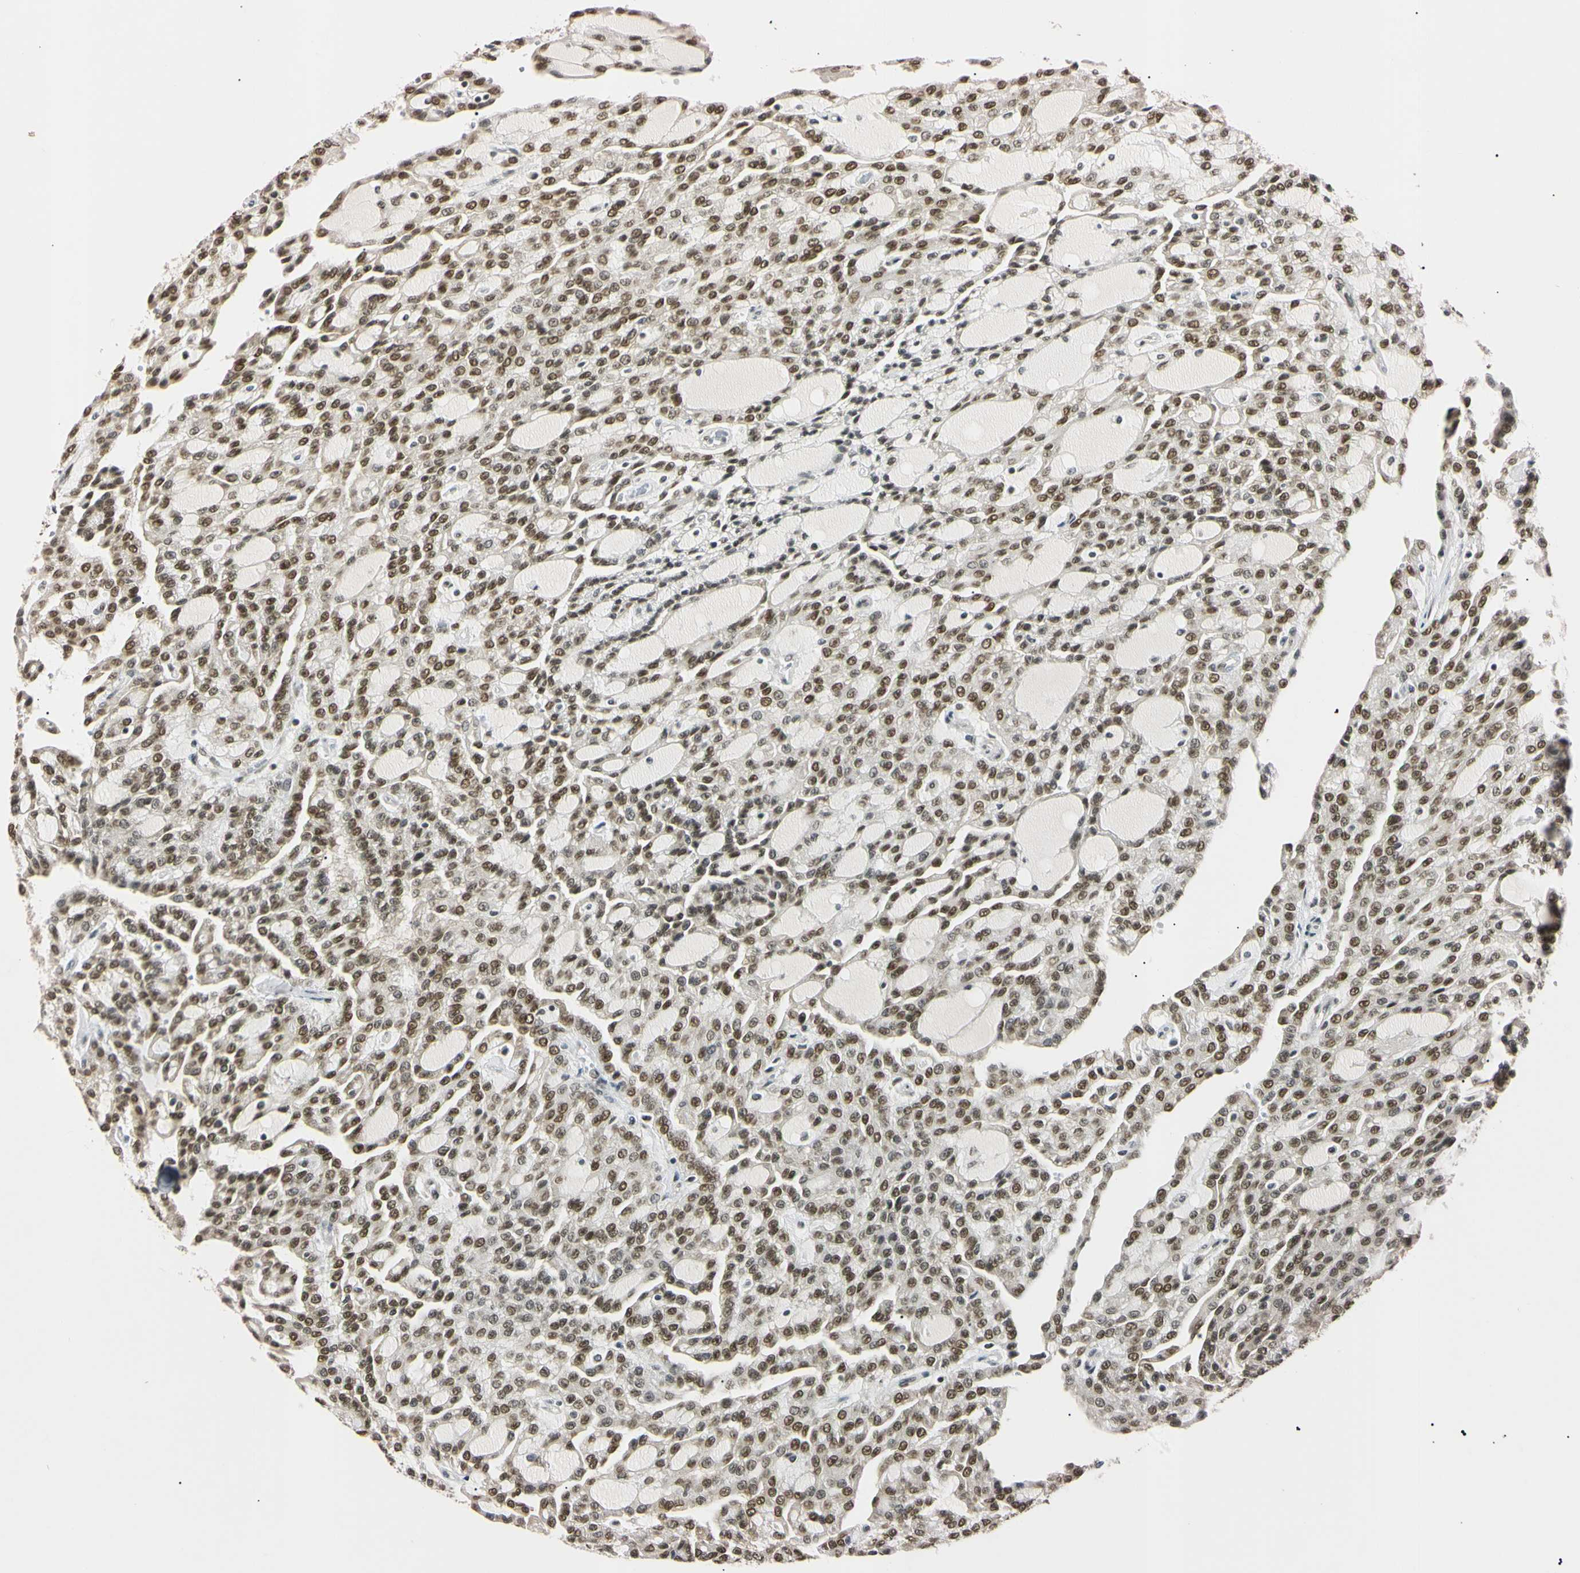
{"staining": {"intensity": "strong", "quantity": ">75%", "location": "nuclear"}, "tissue": "renal cancer", "cell_type": "Tumor cells", "image_type": "cancer", "snomed": [{"axis": "morphology", "description": "Adenocarcinoma, NOS"}, {"axis": "topography", "description": "Kidney"}], "caption": "Brown immunohistochemical staining in renal adenocarcinoma reveals strong nuclear positivity in approximately >75% of tumor cells. The staining was performed using DAB (3,3'-diaminobenzidine), with brown indicating positive protein expression. Nuclei are stained blue with hematoxylin.", "gene": "SMARCA5", "patient": {"sex": "male", "age": 63}}